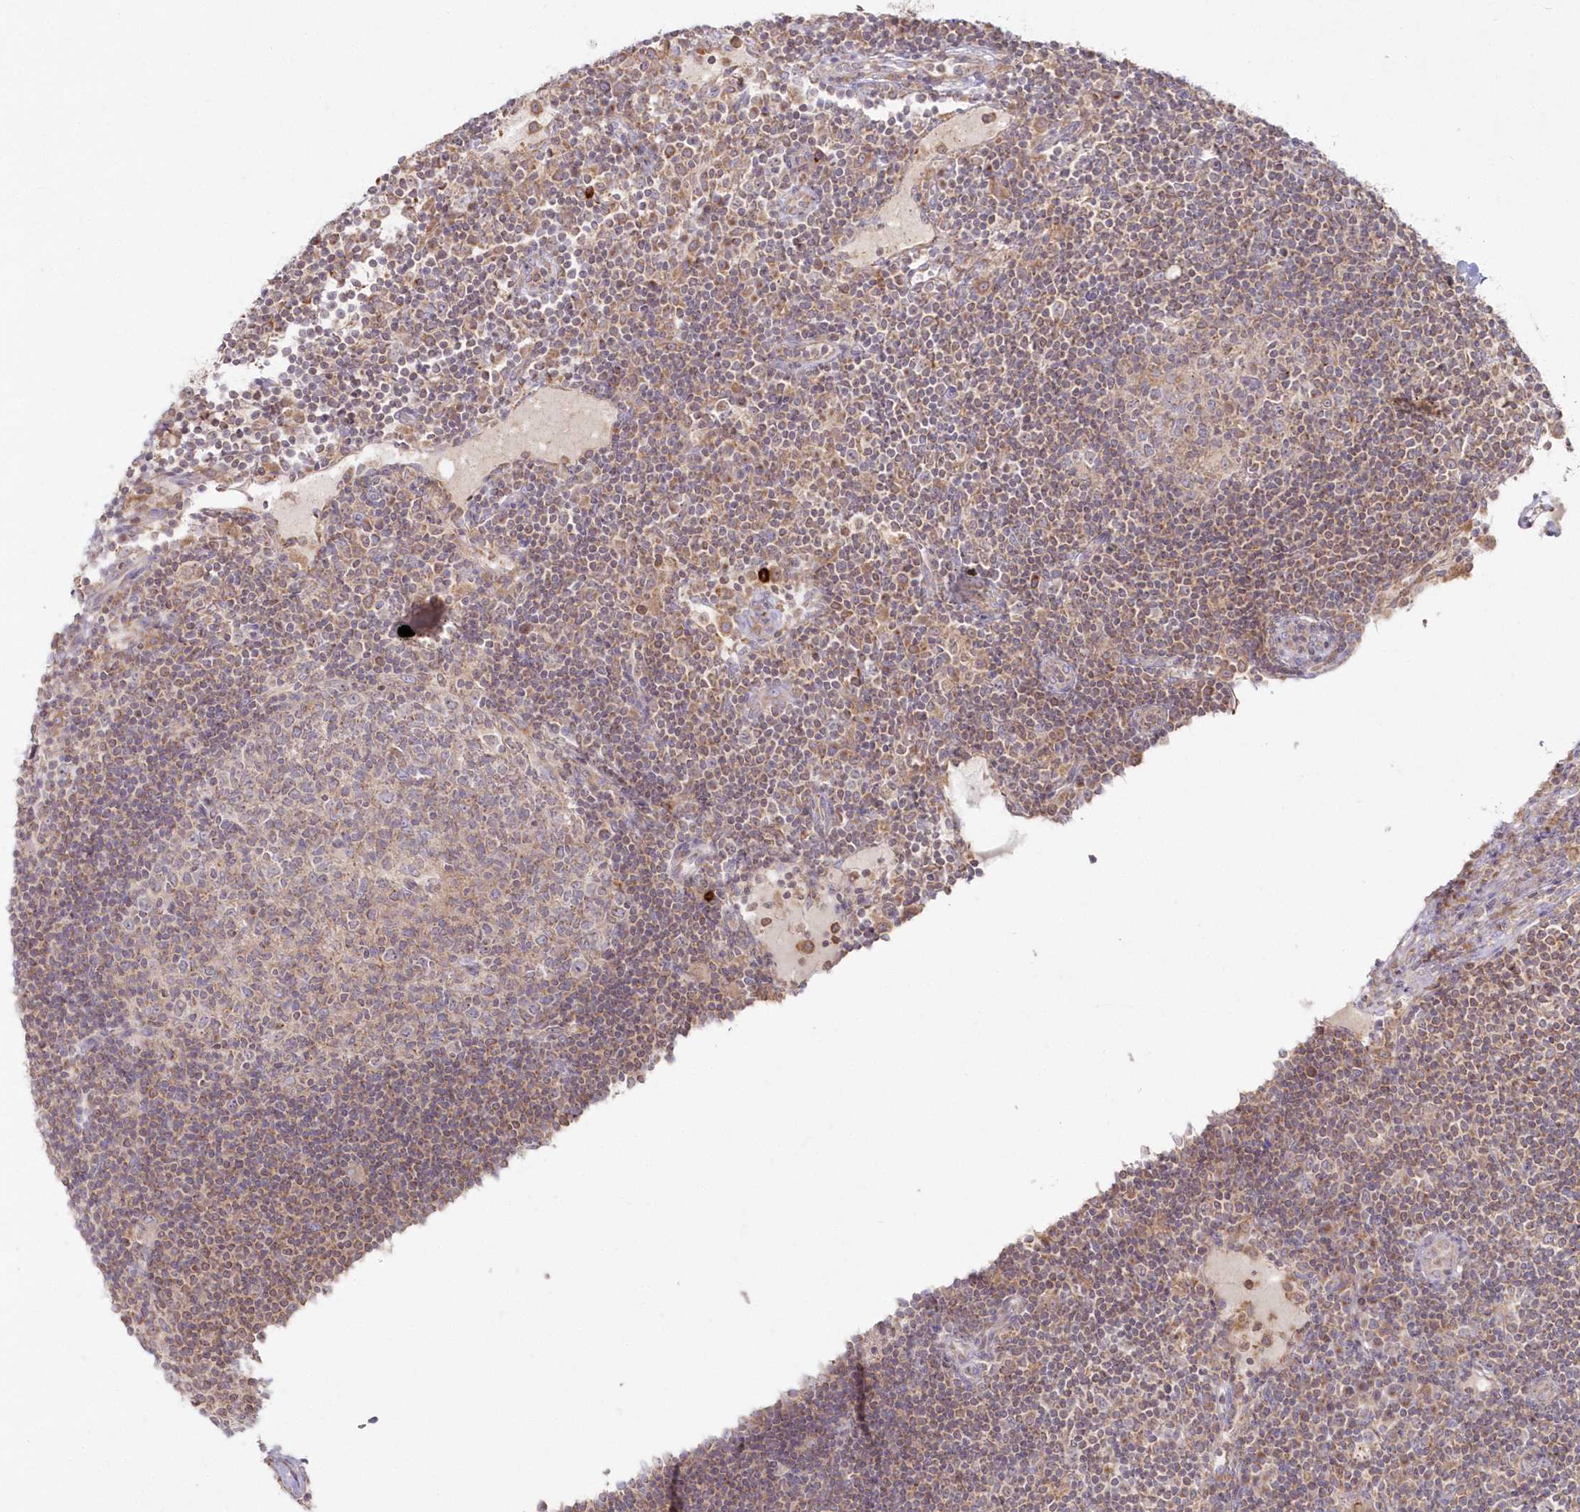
{"staining": {"intensity": "weak", "quantity": "25%-75%", "location": "cytoplasmic/membranous"}, "tissue": "lymph node", "cell_type": "Germinal center cells", "image_type": "normal", "snomed": [{"axis": "morphology", "description": "Normal tissue, NOS"}, {"axis": "topography", "description": "Lymph node"}], "caption": "Immunohistochemical staining of normal human lymph node demonstrates low levels of weak cytoplasmic/membranous expression in about 25%-75% of germinal center cells.", "gene": "ARSB", "patient": {"sex": "female", "age": 53}}